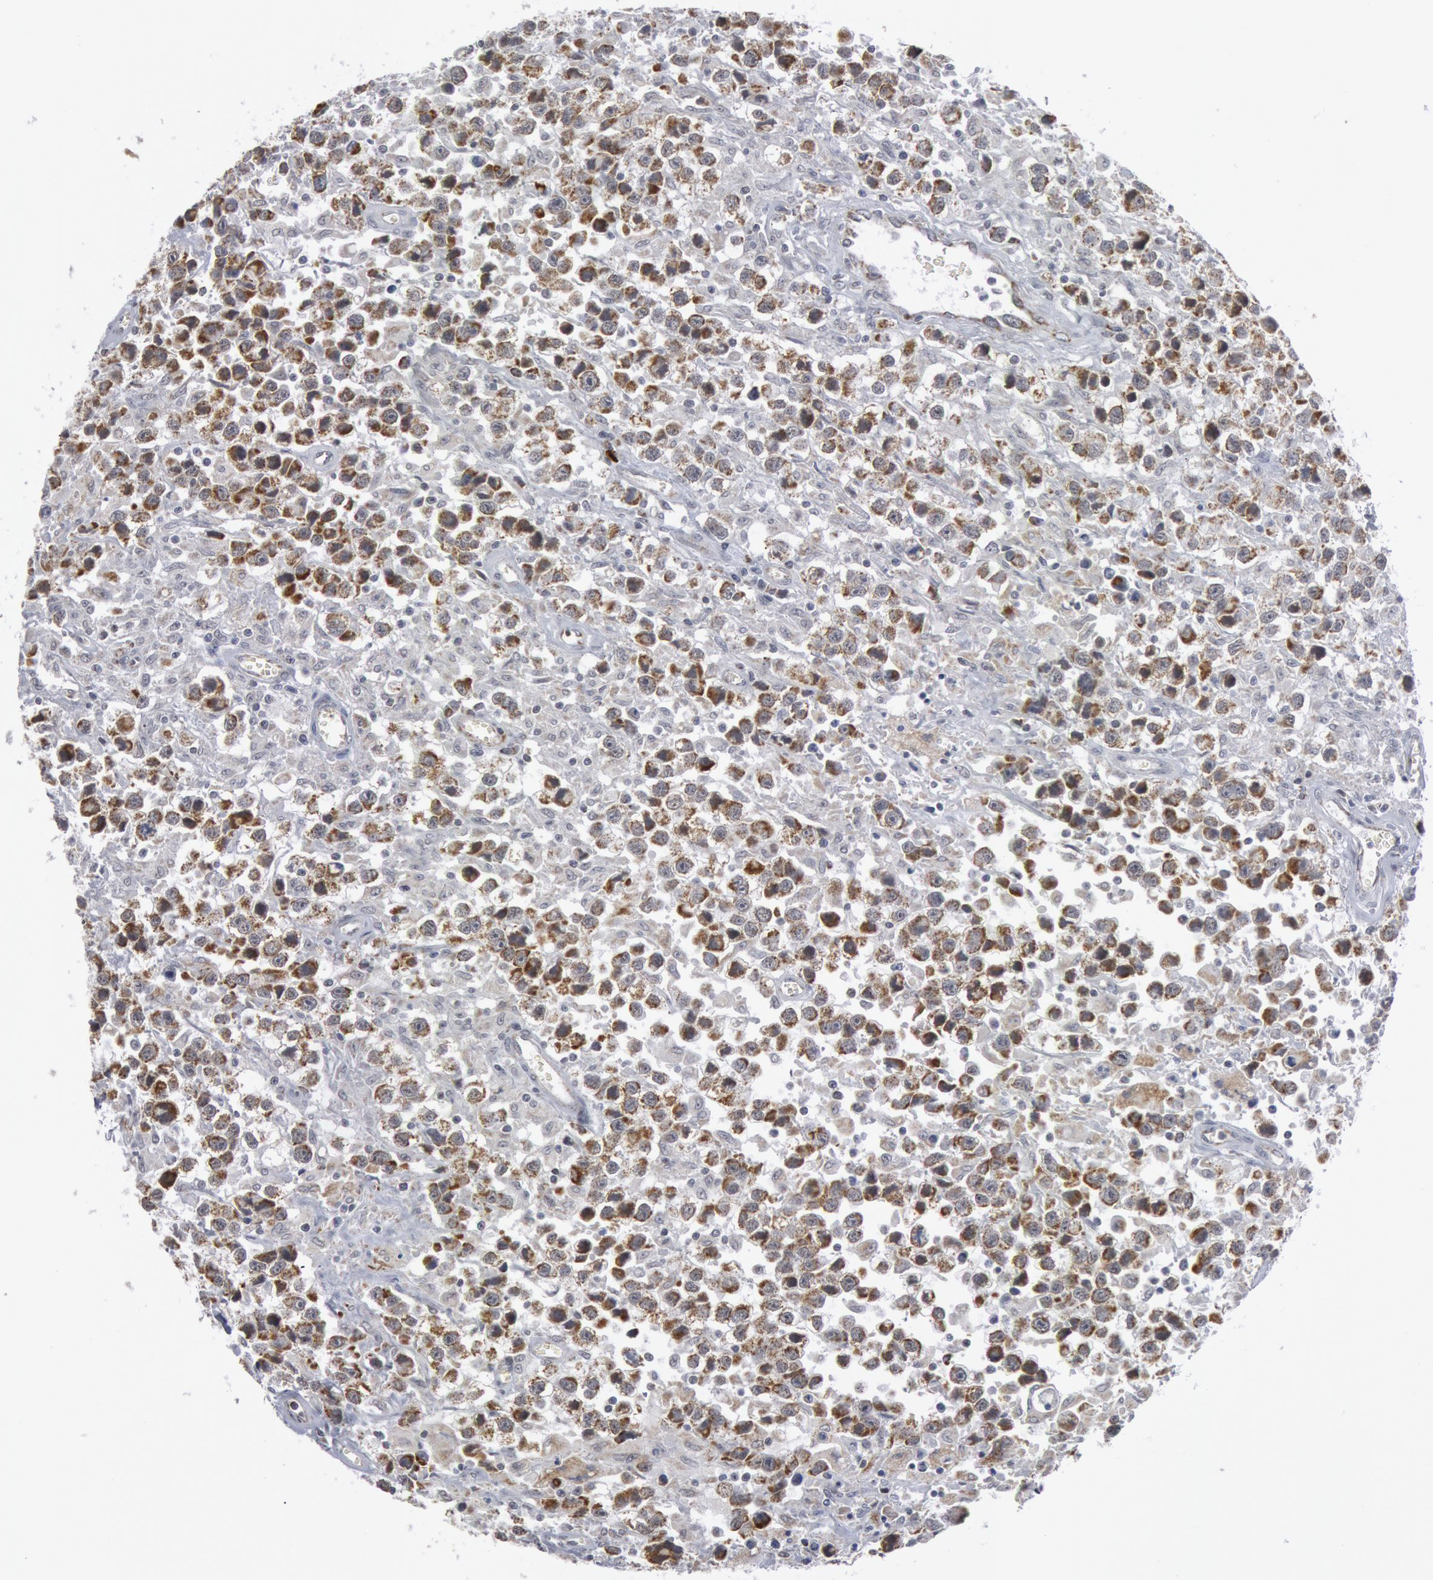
{"staining": {"intensity": "moderate", "quantity": ">75%", "location": "cytoplasmic/membranous"}, "tissue": "testis cancer", "cell_type": "Tumor cells", "image_type": "cancer", "snomed": [{"axis": "morphology", "description": "Seminoma, NOS"}, {"axis": "topography", "description": "Testis"}], "caption": "Seminoma (testis) was stained to show a protein in brown. There is medium levels of moderate cytoplasmic/membranous staining in about >75% of tumor cells.", "gene": "CASP9", "patient": {"sex": "male", "age": 43}}